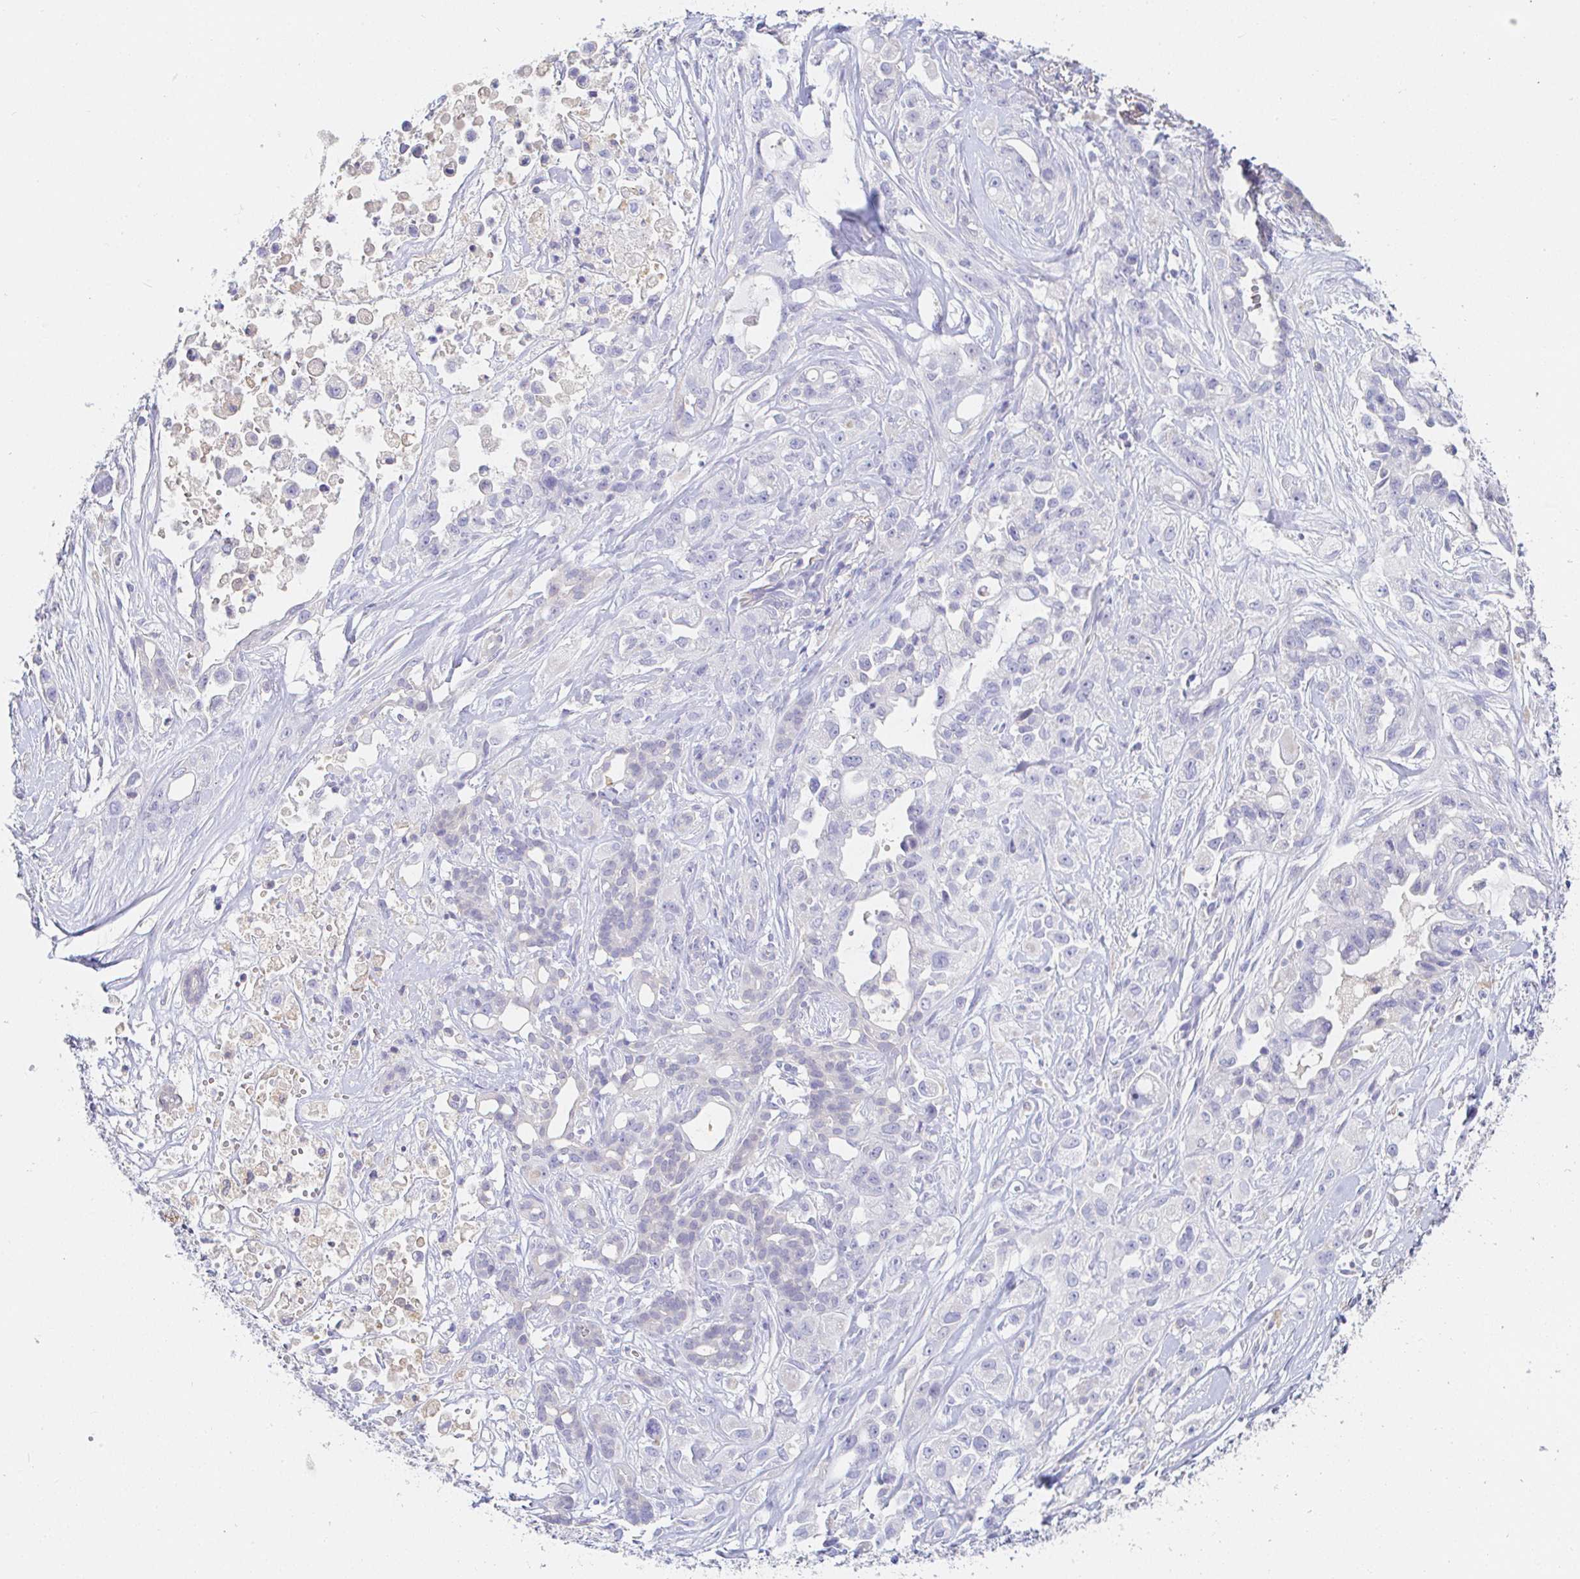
{"staining": {"intensity": "negative", "quantity": "none", "location": "none"}, "tissue": "pancreatic cancer", "cell_type": "Tumor cells", "image_type": "cancer", "snomed": [{"axis": "morphology", "description": "Adenocarcinoma, NOS"}, {"axis": "topography", "description": "Pancreas"}], "caption": "An immunohistochemistry (IHC) micrograph of pancreatic adenocarcinoma is shown. There is no staining in tumor cells of pancreatic adenocarcinoma.", "gene": "PDE6B", "patient": {"sex": "male", "age": 44}}